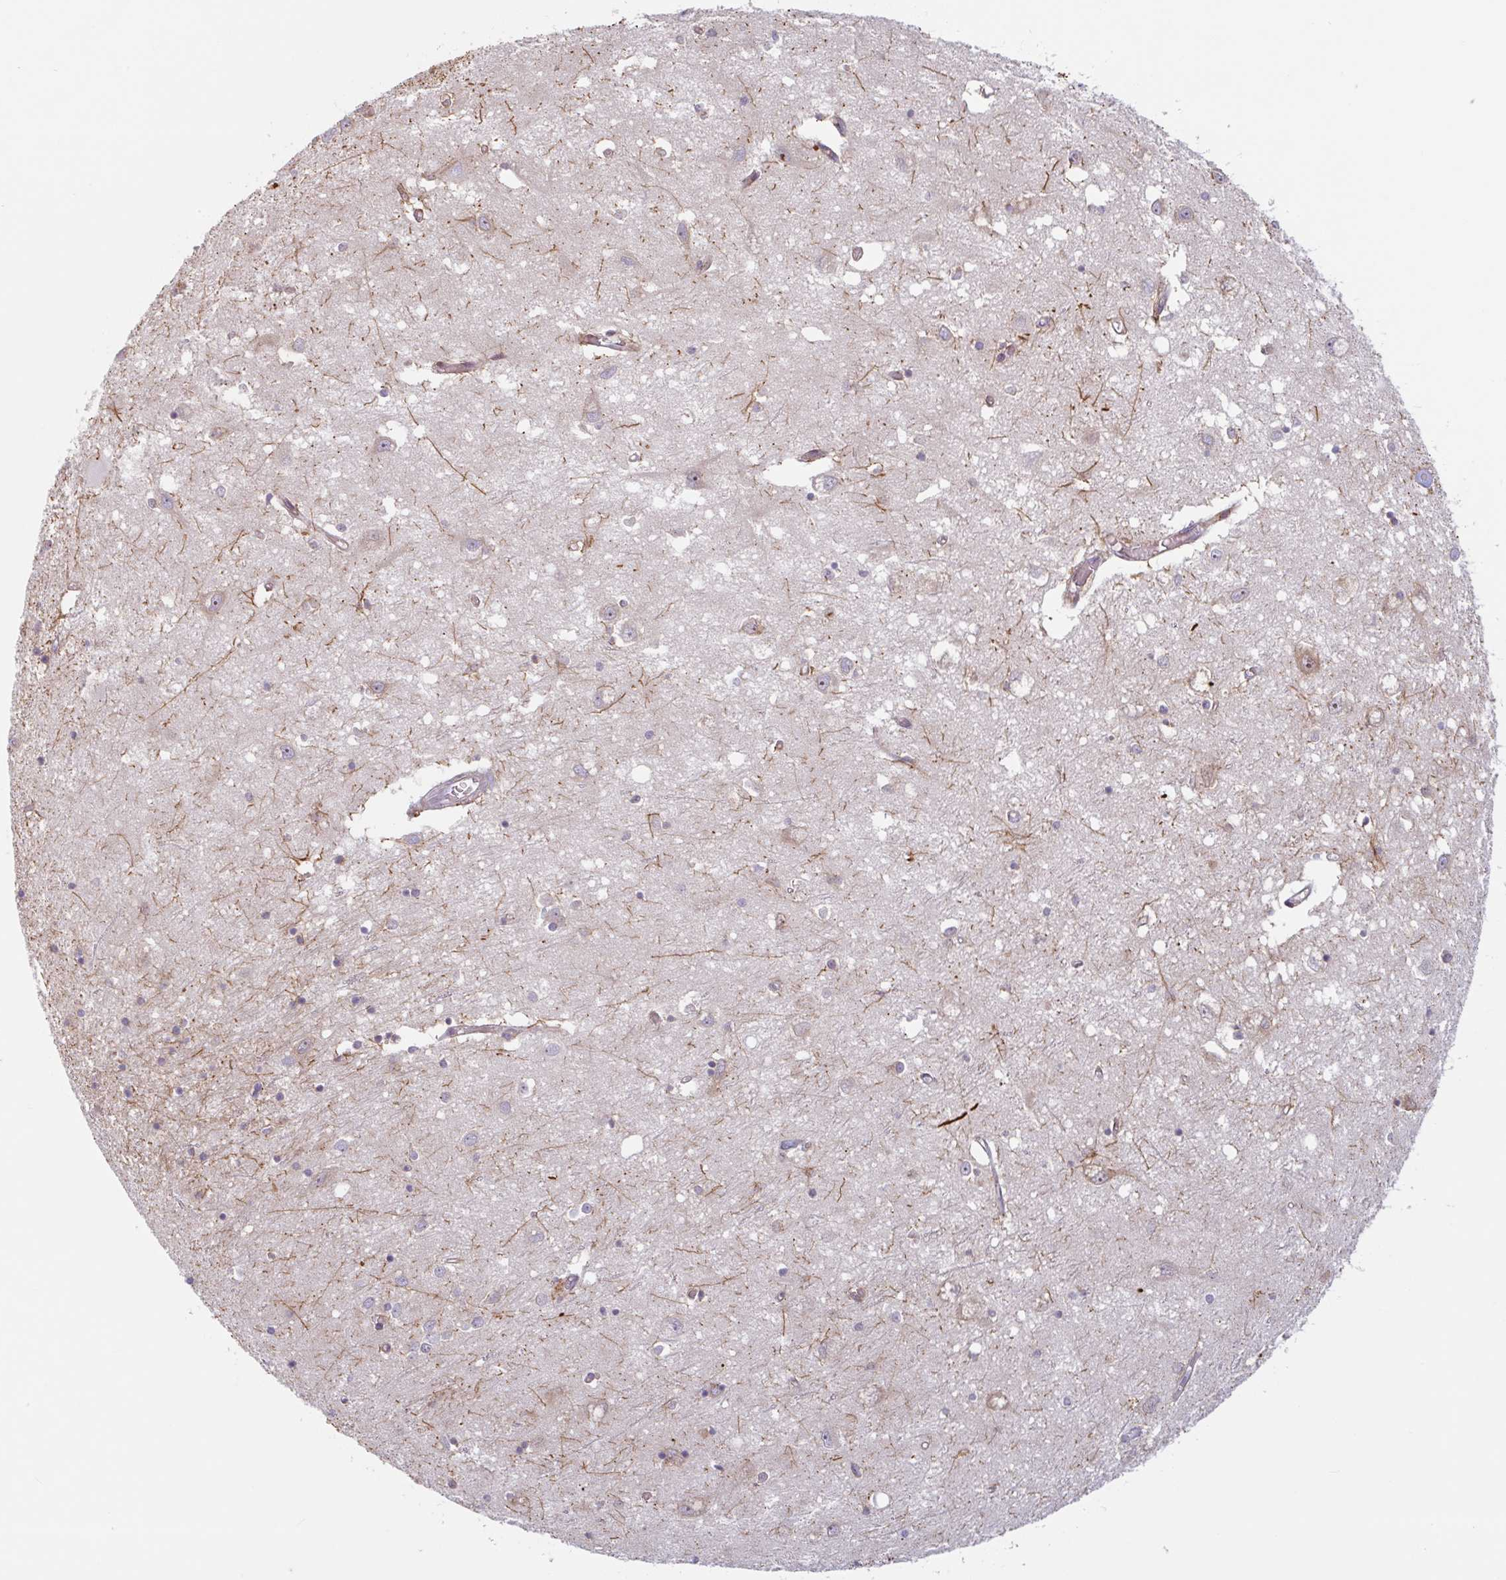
{"staining": {"intensity": "weak", "quantity": "<25%", "location": "cytoplasmic/membranous"}, "tissue": "caudate", "cell_type": "Glial cells", "image_type": "normal", "snomed": [{"axis": "morphology", "description": "Normal tissue, NOS"}, {"axis": "topography", "description": "Lateral ventricle wall"}], "caption": "Immunohistochemistry (IHC) of unremarkable human caudate exhibits no expression in glial cells.", "gene": "RIT1", "patient": {"sex": "male", "age": 70}}